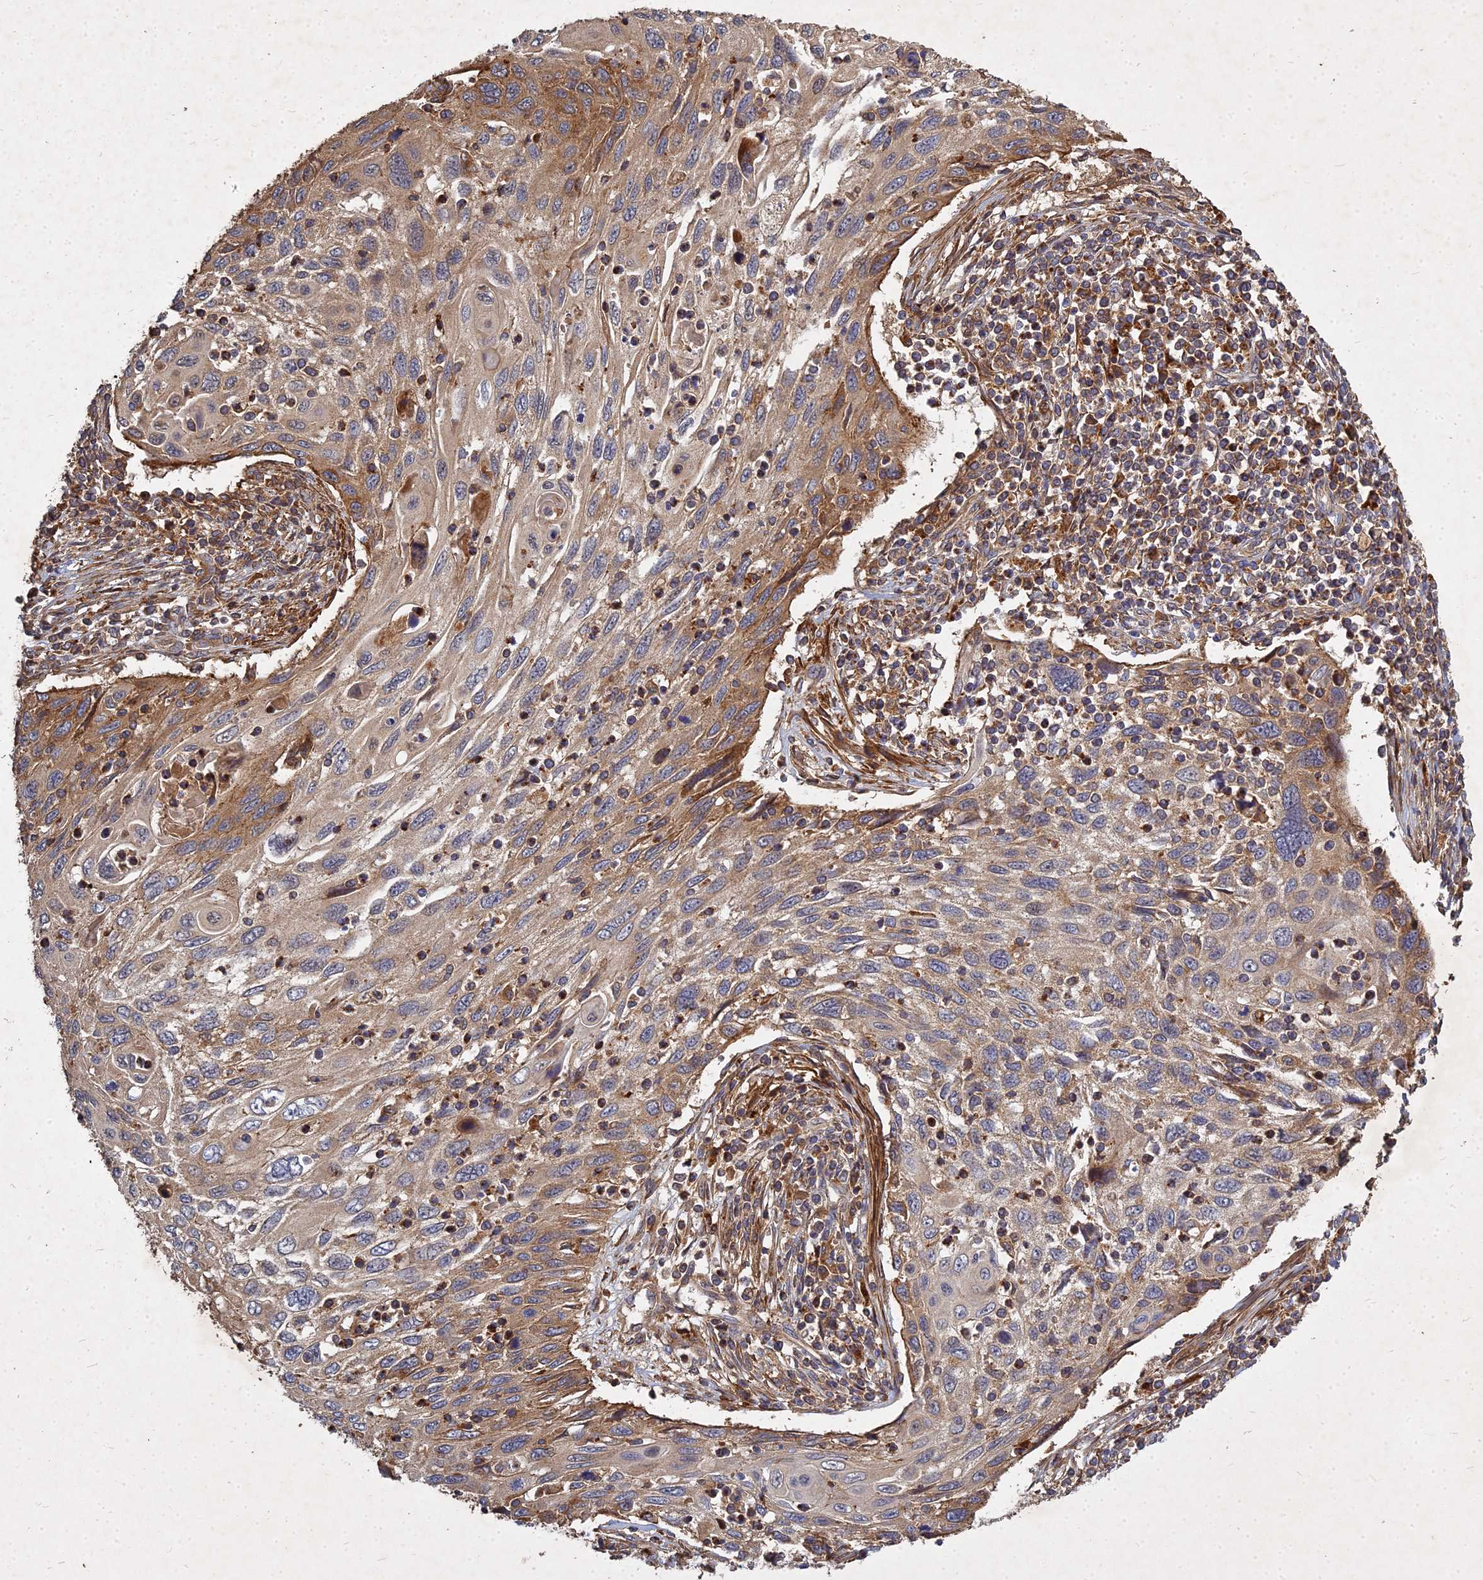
{"staining": {"intensity": "moderate", "quantity": ">75%", "location": "cytoplasmic/membranous"}, "tissue": "cervical cancer", "cell_type": "Tumor cells", "image_type": "cancer", "snomed": [{"axis": "morphology", "description": "Squamous cell carcinoma, NOS"}, {"axis": "topography", "description": "Cervix"}], "caption": "Squamous cell carcinoma (cervical) was stained to show a protein in brown. There is medium levels of moderate cytoplasmic/membranous expression in approximately >75% of tumor cells.", "gene": "UBE2W", "patient": {"sex": "female", "age": 70}}